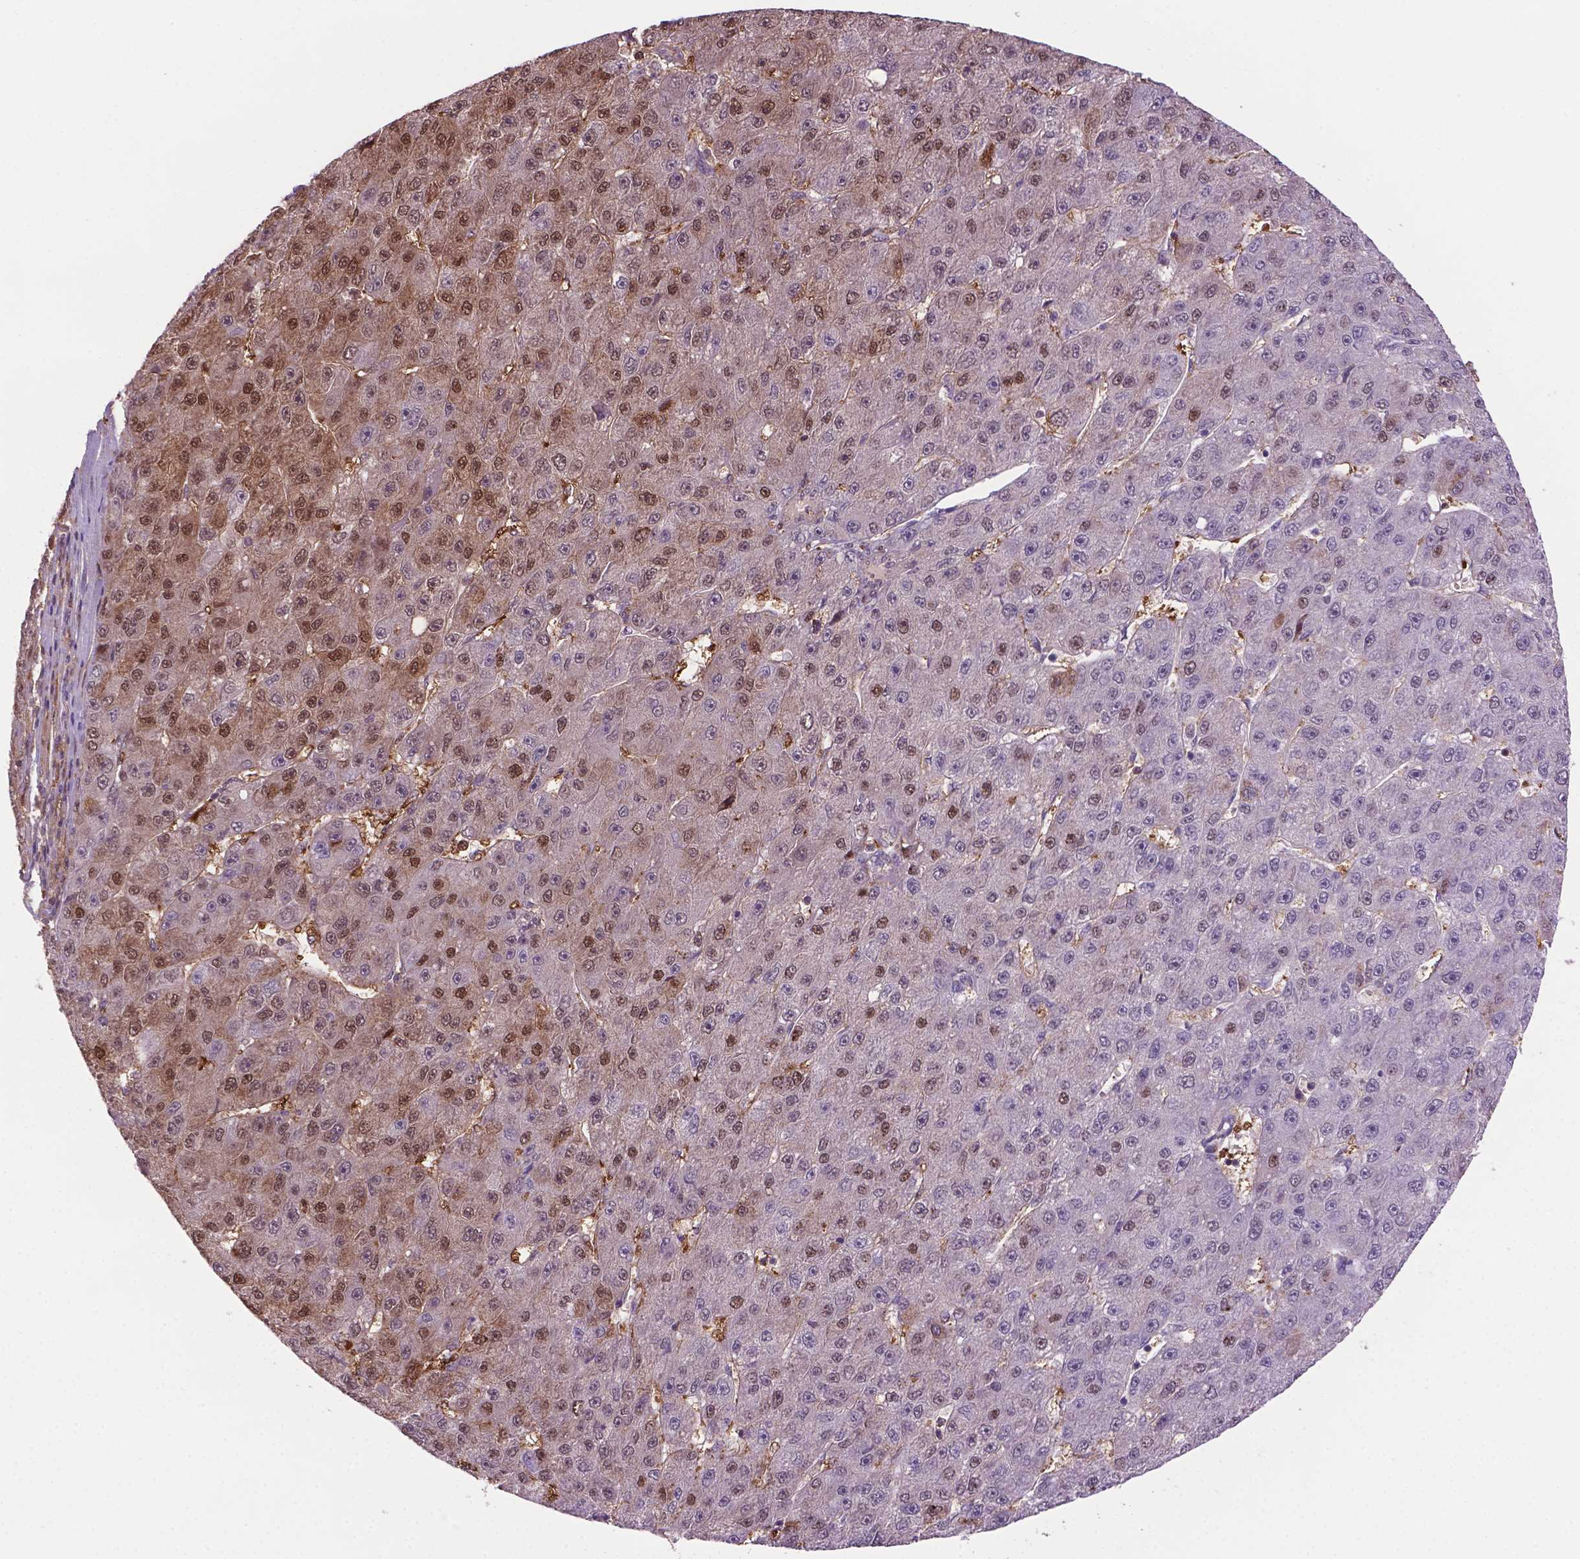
{"staining": {"intensity": "moderate", "quantity": "<25%", "location": "cytoplasmic/membranous,nuclear"}, "tissue": "liver cancer", "cell_type": "Tumor cells", "image_type": "cancer", "snomed": [{"axis": "morphology", "description": "Carcinoma, Hepatocellular, NOS"}, {"axis": "topography", "description": "Liver"}], "caption": "Brown immunohistochemical staining in liver cancer (hepatocellular carcinoma) exhibits moderate cytoplasmic/membranous and nuclear positivity in about <25% of tumor cells.", "gene": "PLIN3", "patient": {"sex": "male", "age": 67}}